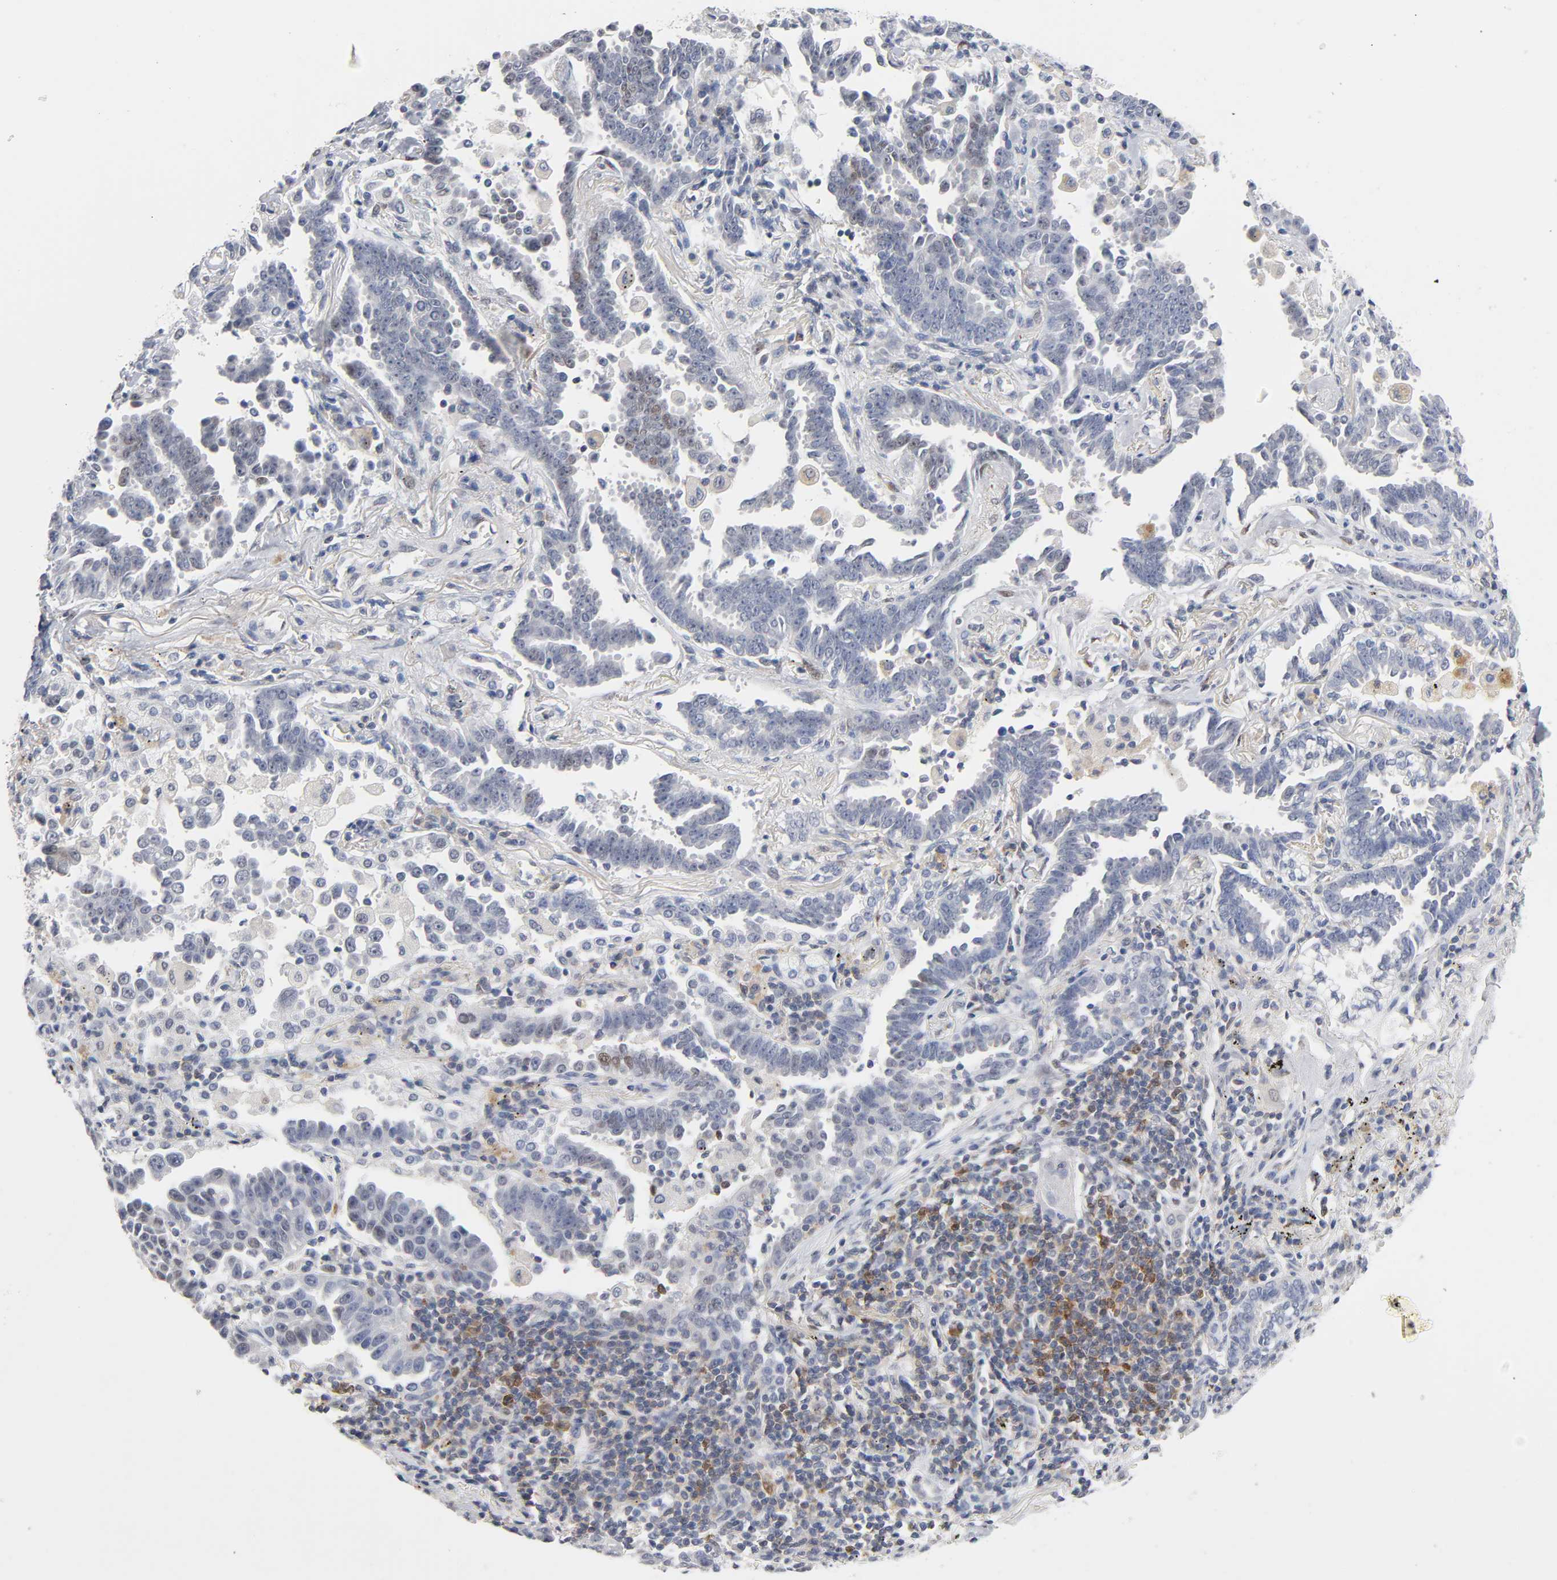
{"staining": {"intensity": "negative", "quantity": "none", "location": "none"}, "tissue": "lung cancer", "cell_type": "Tumor cells", "image_type": "cancer", "snomed": [{"axis": "morphology", "description": "Adenocarcinoma, NOS"}, {"axis": "topography", "description": "Lung"}], "caption": "This is a photomicrograph of immunohistochemistry staining of lung cancer, which shows no staining in tumor cells.", "gene": "NFATC1", "patient": {"sex": "female", "age": 64}}